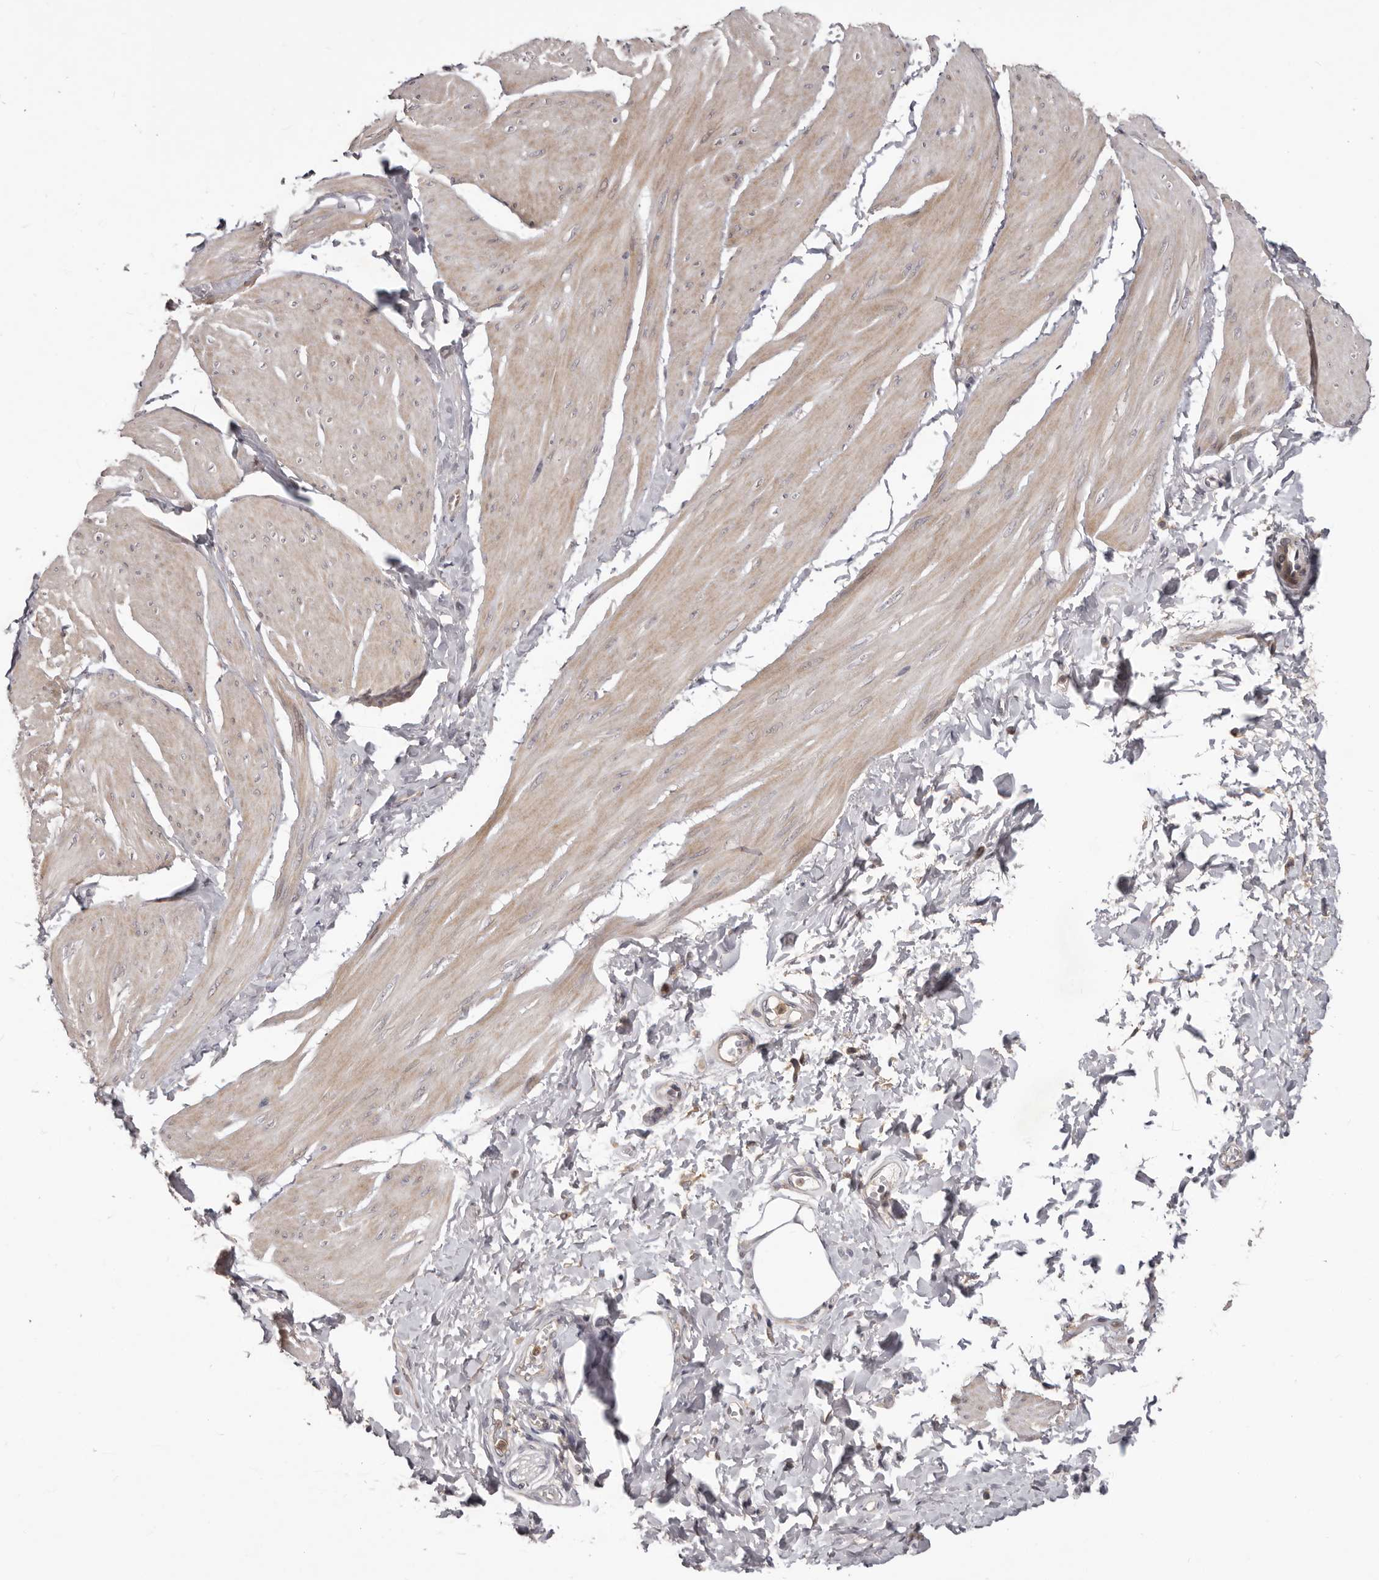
{"staining": {"intensity": "weak", "quantity": "<25%", "location": "cytoplasmic/membranous"}, "tissue": "smooth muscle", "cell_type": "Smooth muscle cells", "image_type": "normal", "snomed": [{"axis": "morphology", "description": "Urothelial carcinoma, High grade"}, {"axis": "topography", "description": "Urinary bladder"}], "caption": "Photomicrograph shows no significant protein positivity in smooth muscle cells of normal smooth muscle. (DAB IHC visualized using brightfield microscopy, high magnification).", "gene": "RNF187", "patient": {"sex": "male", "age": 46}}